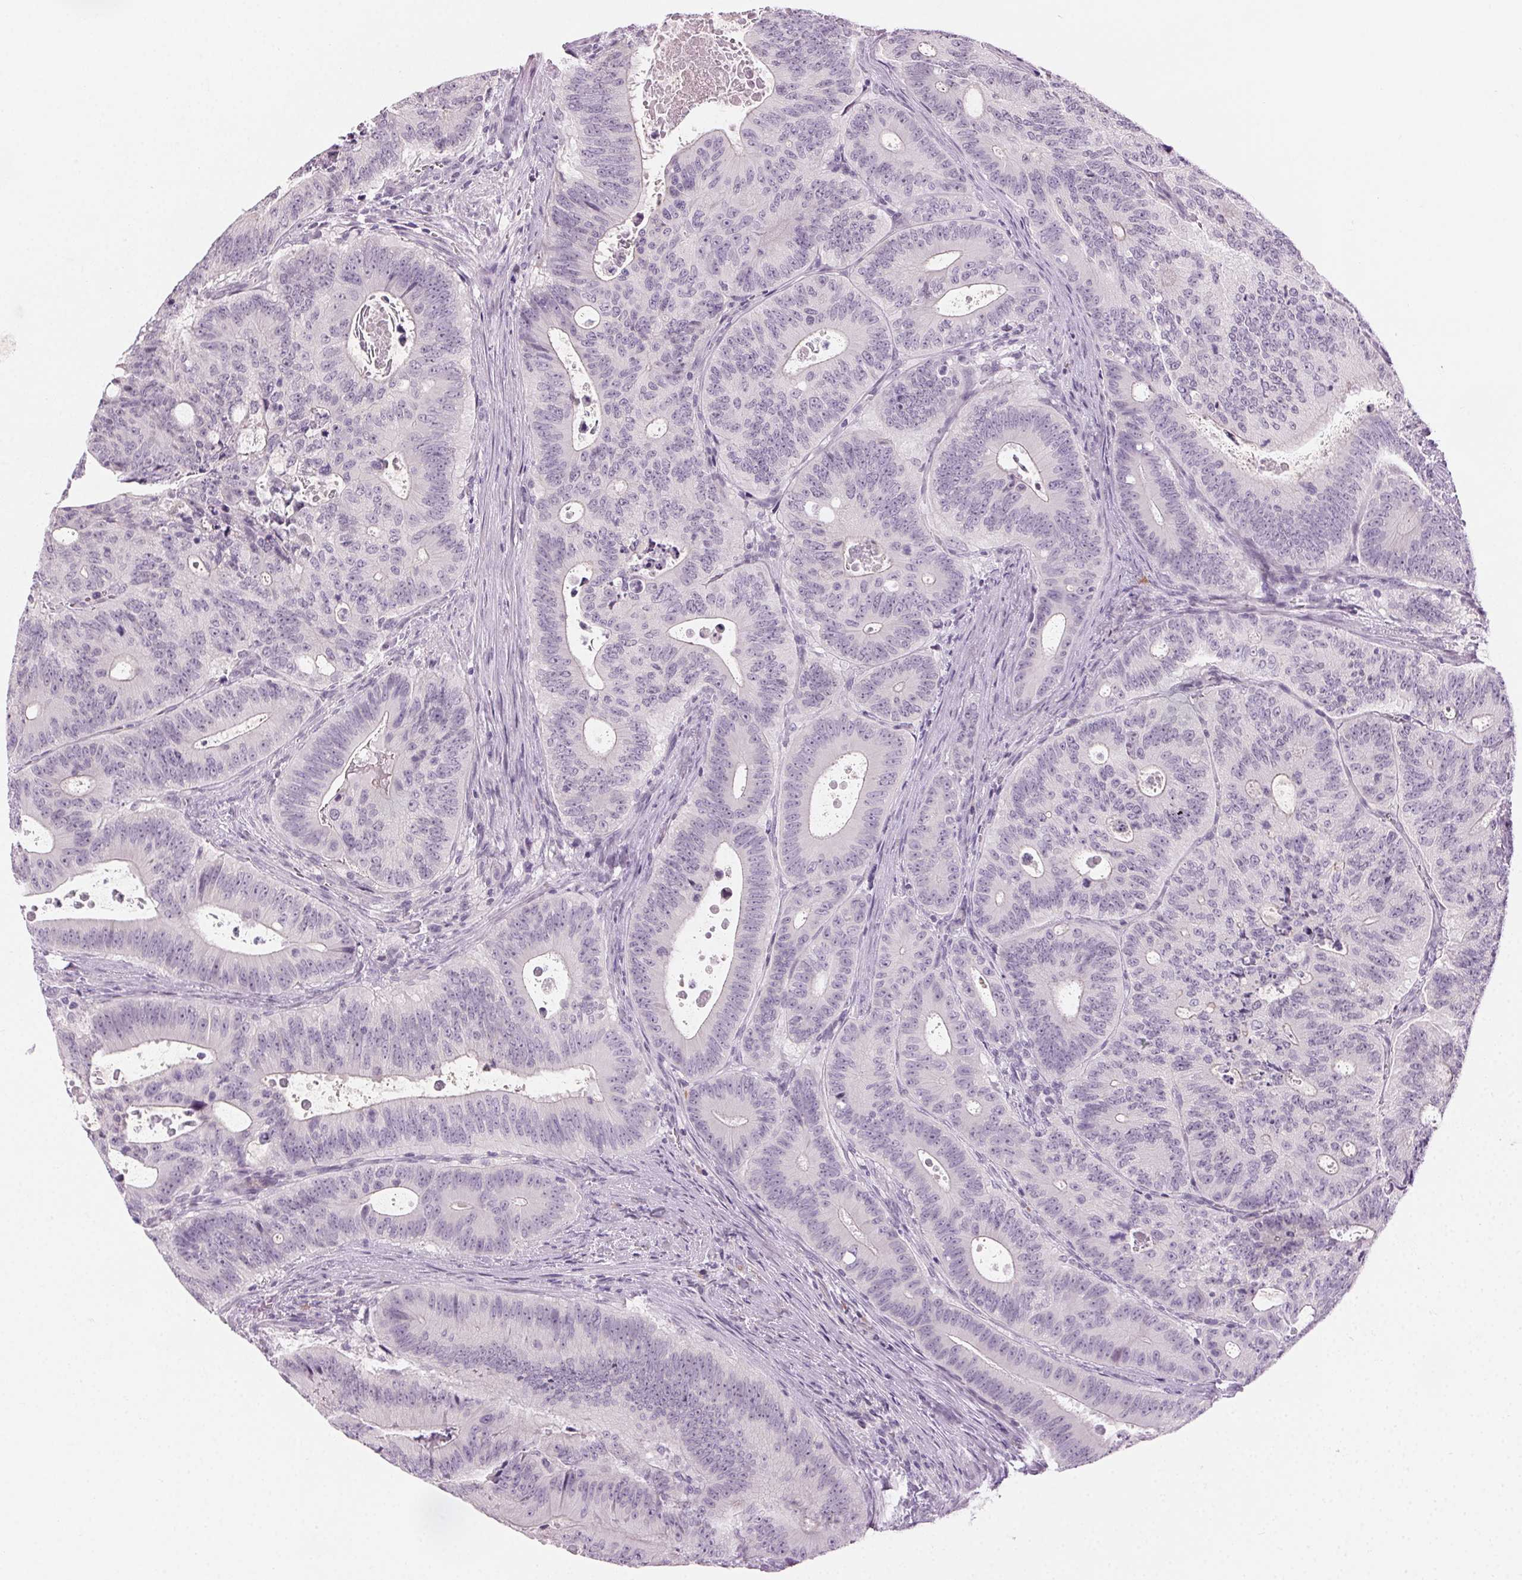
{"staining": {"intensity": "negative", "quantity": "none", "location": "none"}, "tissue": "colorectal cancer", "cell_type": "Tumor cells", "image_type": "cancer", "snomed": [{"axis": "morphology", "description": "Adenocarcinoma, NOS"}, {"axis": "topography", "description": "Colon"}], "caption": "Tumor cells are negative for protein expression in human colorectal cancer.", "gene": "HSF5", "patient": {"sex": "male", "age": 62}}